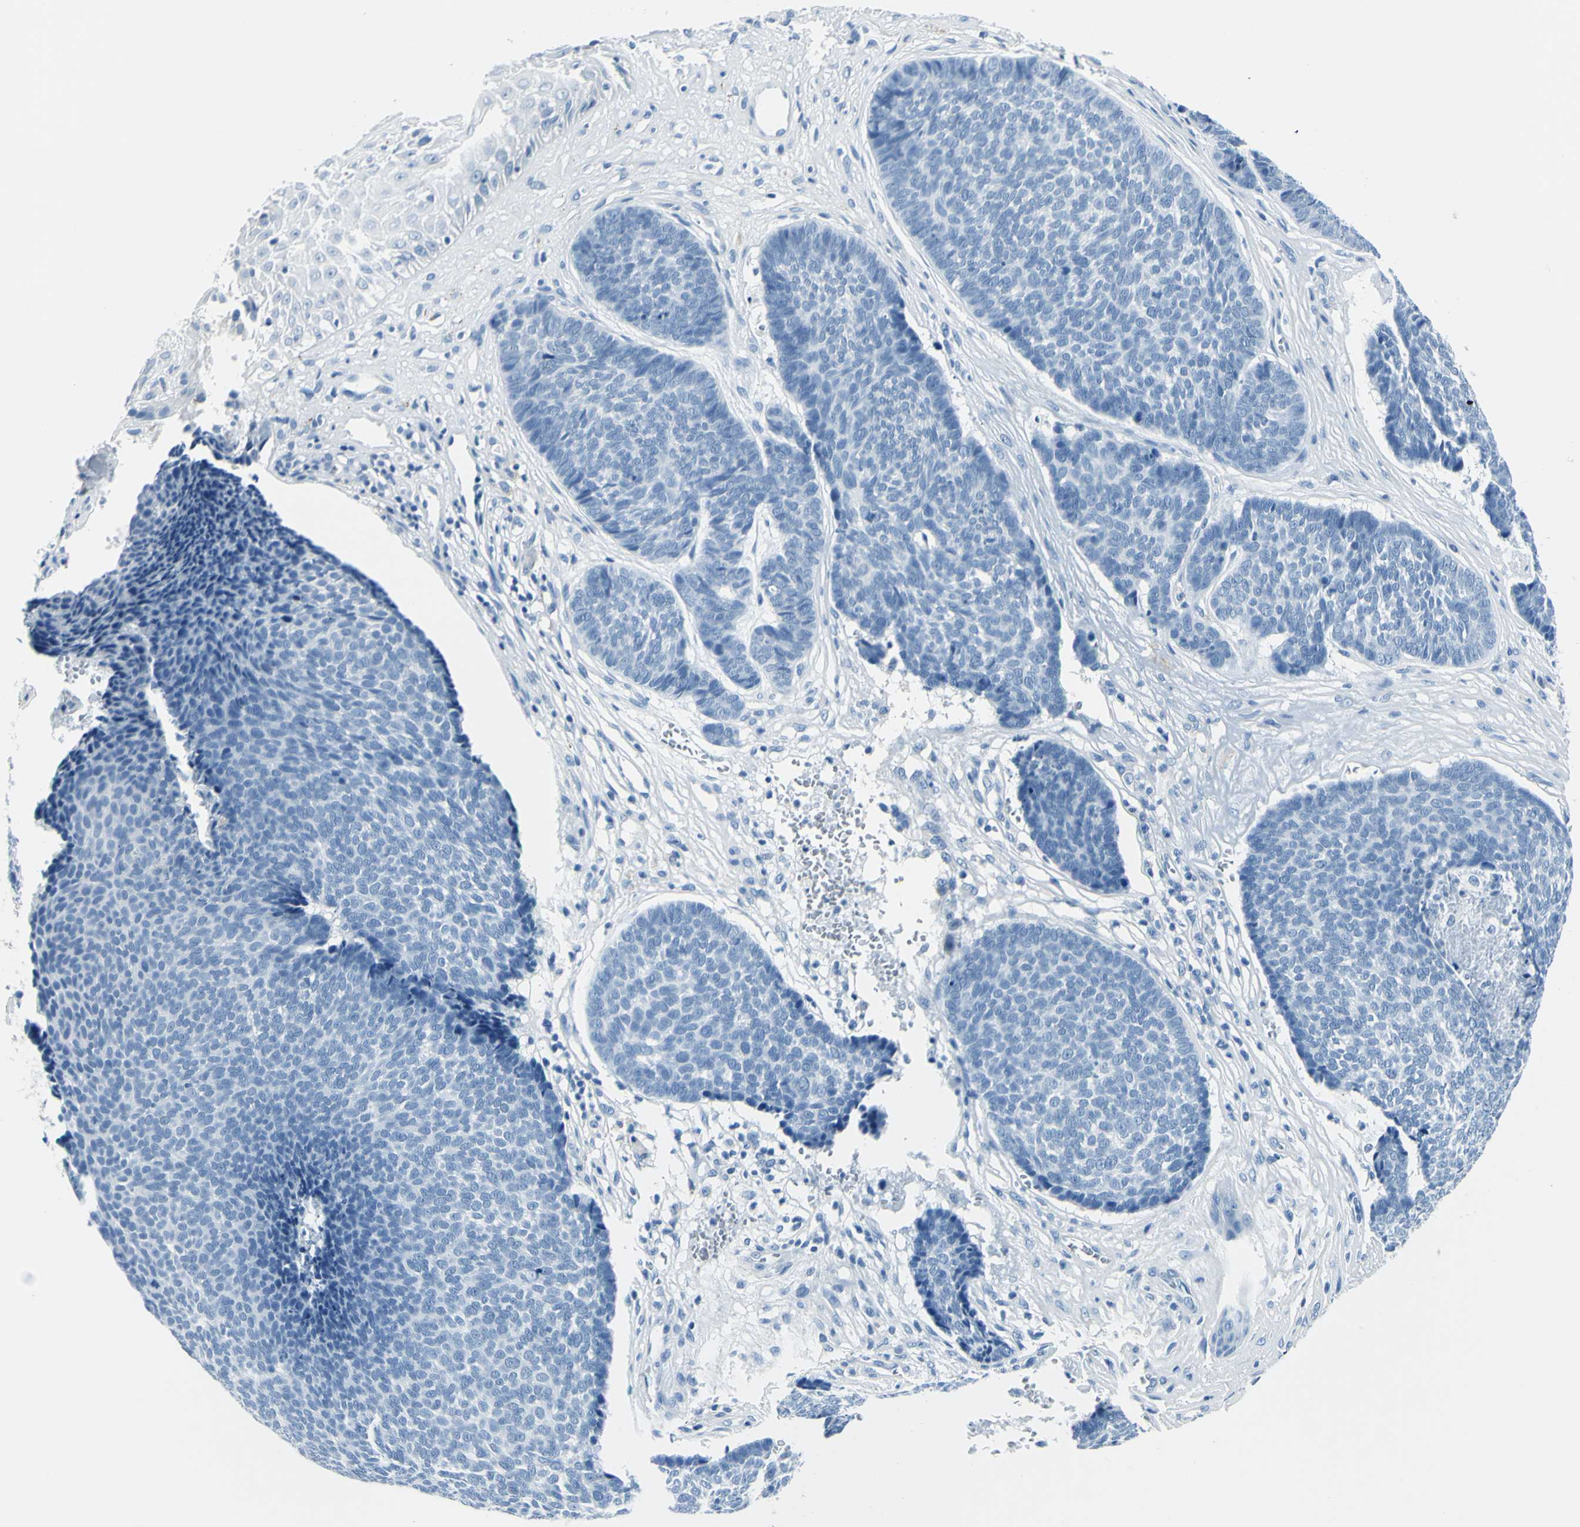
{"staining": {"intensity": "negative", "quantity": "none", "location": "none"}, "tissue": "skin cancer", "cell_type": "Tumor cells", "image_type": "cancer", "snomed": [{"axis": "morphology", "description": "Basal cell carcinoma"}, {"axis": "topography", "description": "Skin"}], "caption": "High magnification brightfield microscopy of basal cell carcinoma (skin) stained with DAB (3,3'-diaminobenzidine) (brown) and counterstained with hematoxylin (blue): tumor cells show no significant expression. (Stains: DAB (3,3'-diaminobenzidine) immunohistochemistry with hematoxylin counter stain, Microscopy: brightfield microscopy at high magnification).", "gene": "CDH15", "patient": {"sex": "male", "age": 84}}